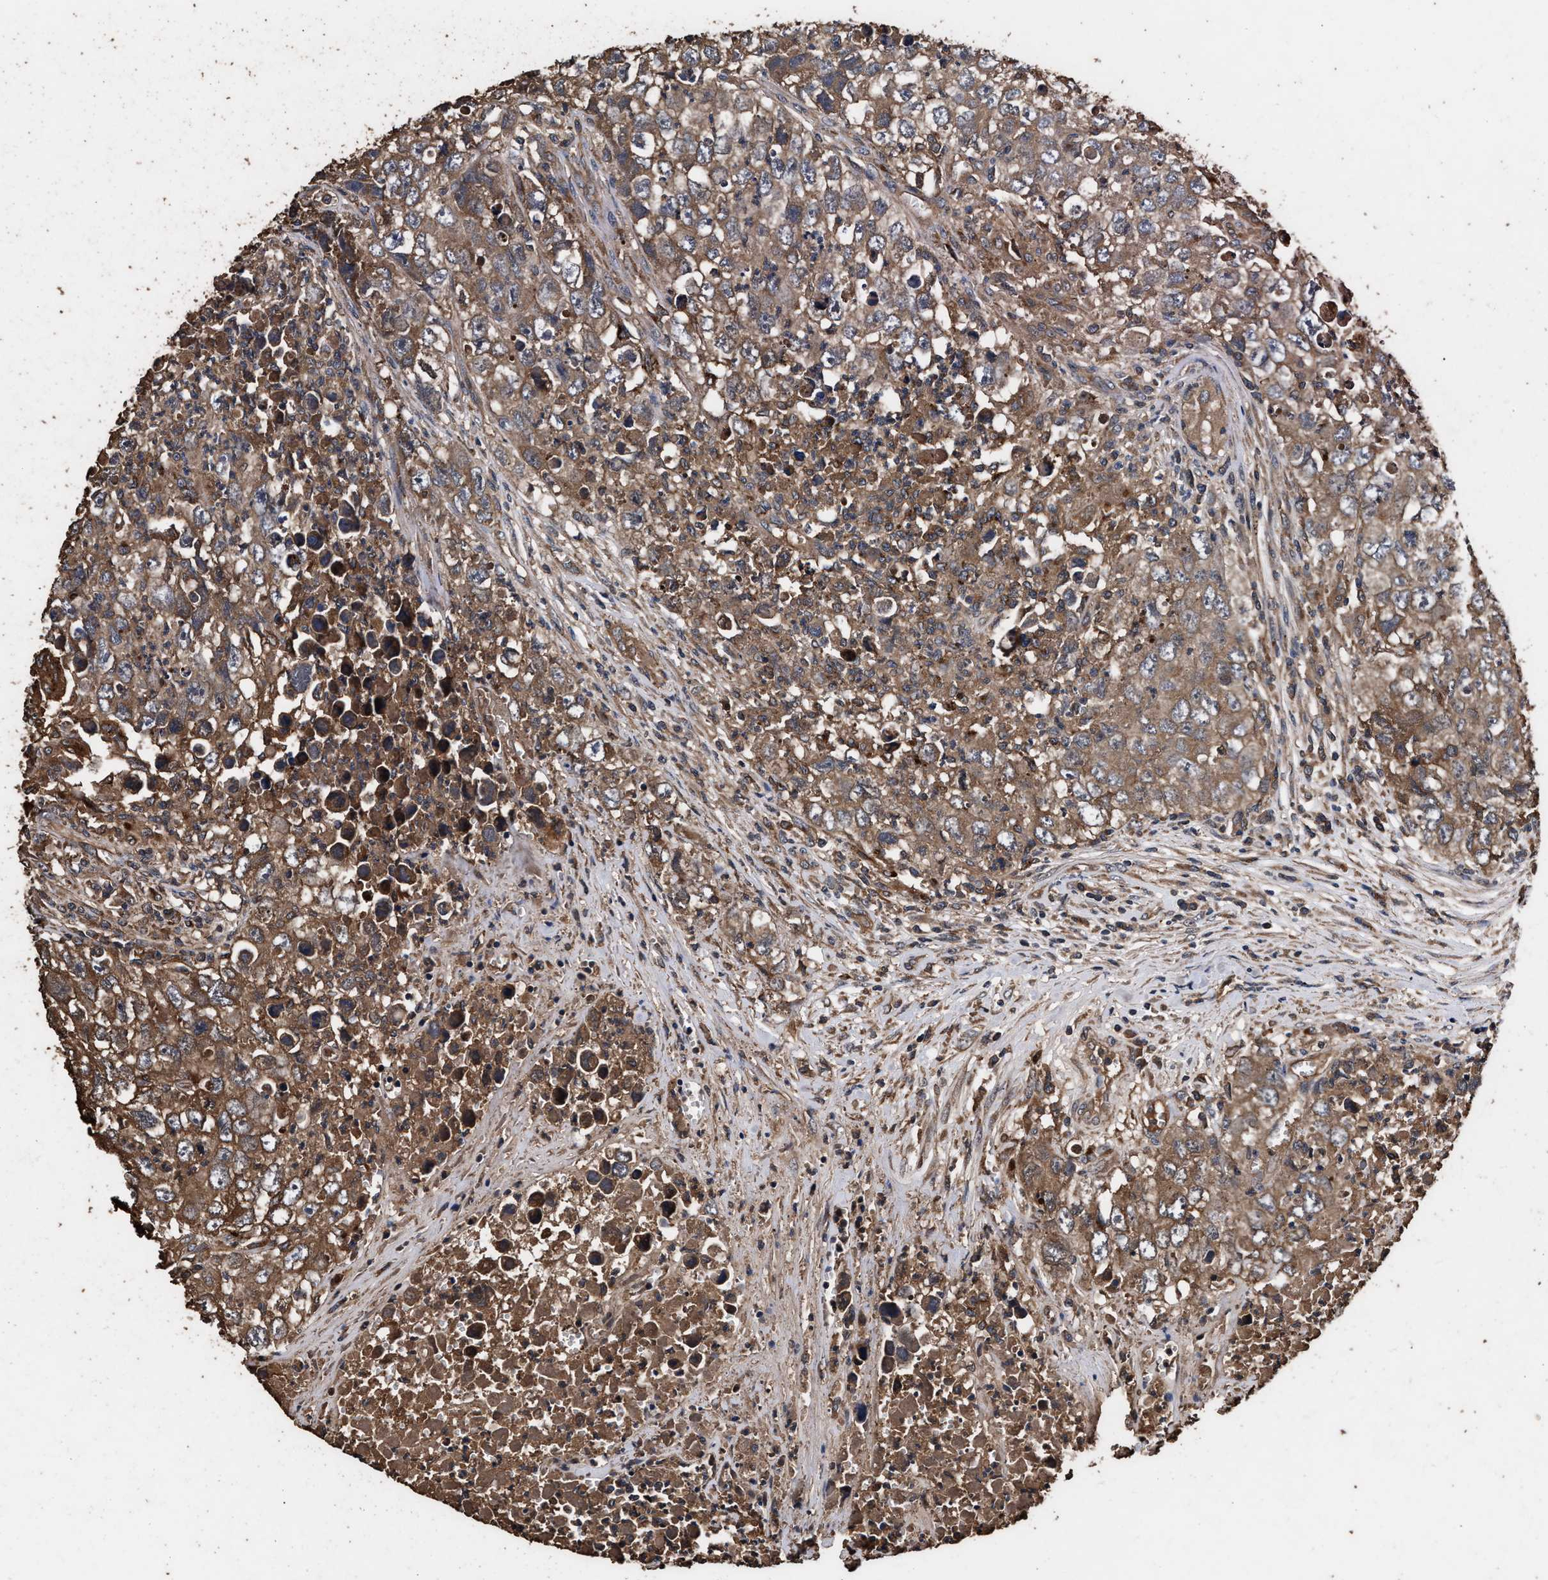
{"staining": {"intensity": "moderate", "quantity": ">75%", "location": "cytoplasmic/membranous"}, "tissue": "testis cancer", "cell_type": "Tumor cells", "image_type": "cancer", "snomed": [{"axis": "morphology", "description": "Seminoma, NOS"}, {"axis": "morphology", "description": "Carcinoma, Embryonal, NOS"}, {"axis": "topography", "description": "Testis"}], "caption": "Testis cancer (embryonal carcinoma) tissue displays moderate cytoplasmic/membranous positivity in about >75% of tumor cells", "gene": "KYAT1", "patient": {"sex": "male", "age": 43}}